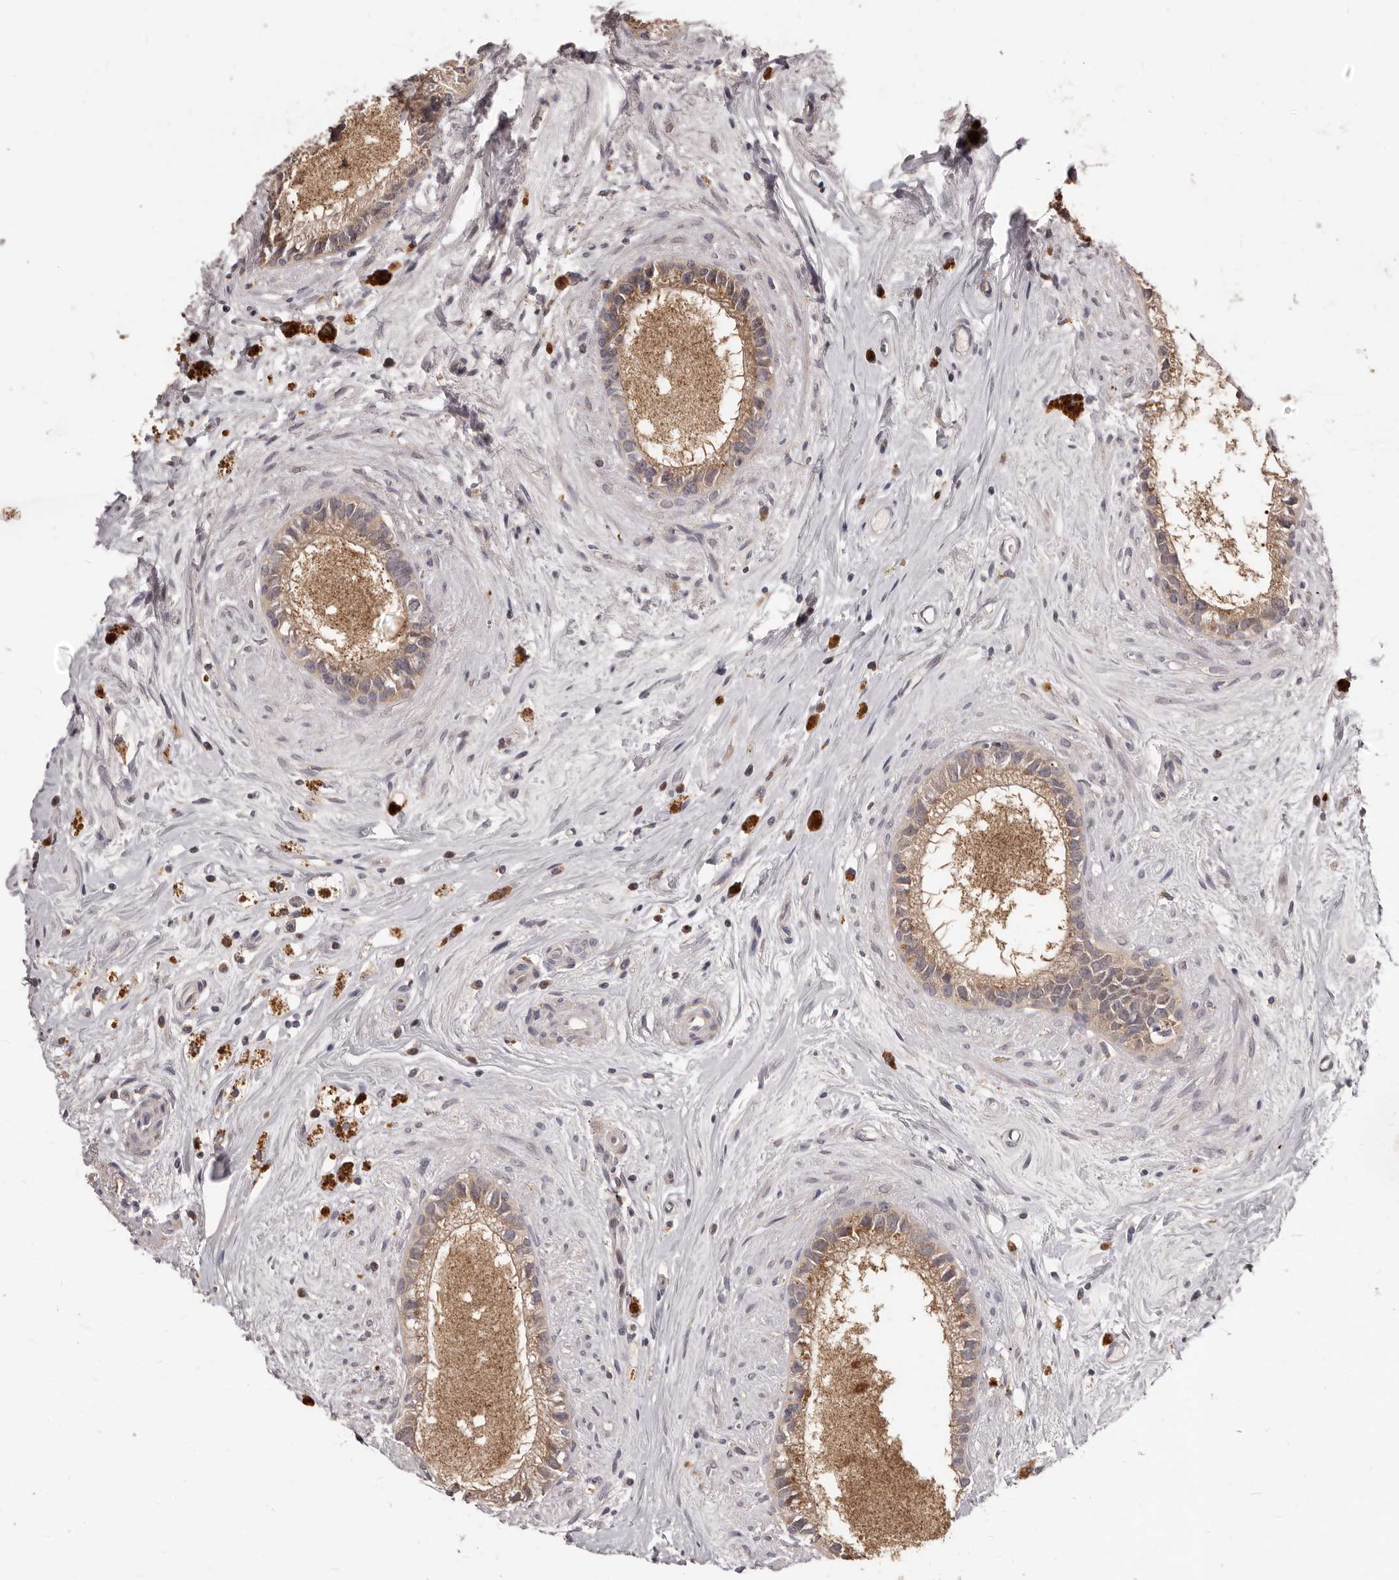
{"staining": {"intensity": "moderate", "quantity": ">75%", "location": "cytoplasmic/membranous"}, "tissue": "epididymis", "cell_type": "Glandular cells", "image_type": "normal", "snomed": [{"axis": "morphology", "description": "Normal tissue, NOS"}, {"axis": "topography", "description": "Epididymis"}], "caption": "This is a photomicrograph of immunohistochemistry (IHC) staining of normal epididymis, which shows moderate expression in the cytoplasmic/membranous of glandular cells.", "gene": "RNF187", "patient": {"sex": "male", "age": 80}}